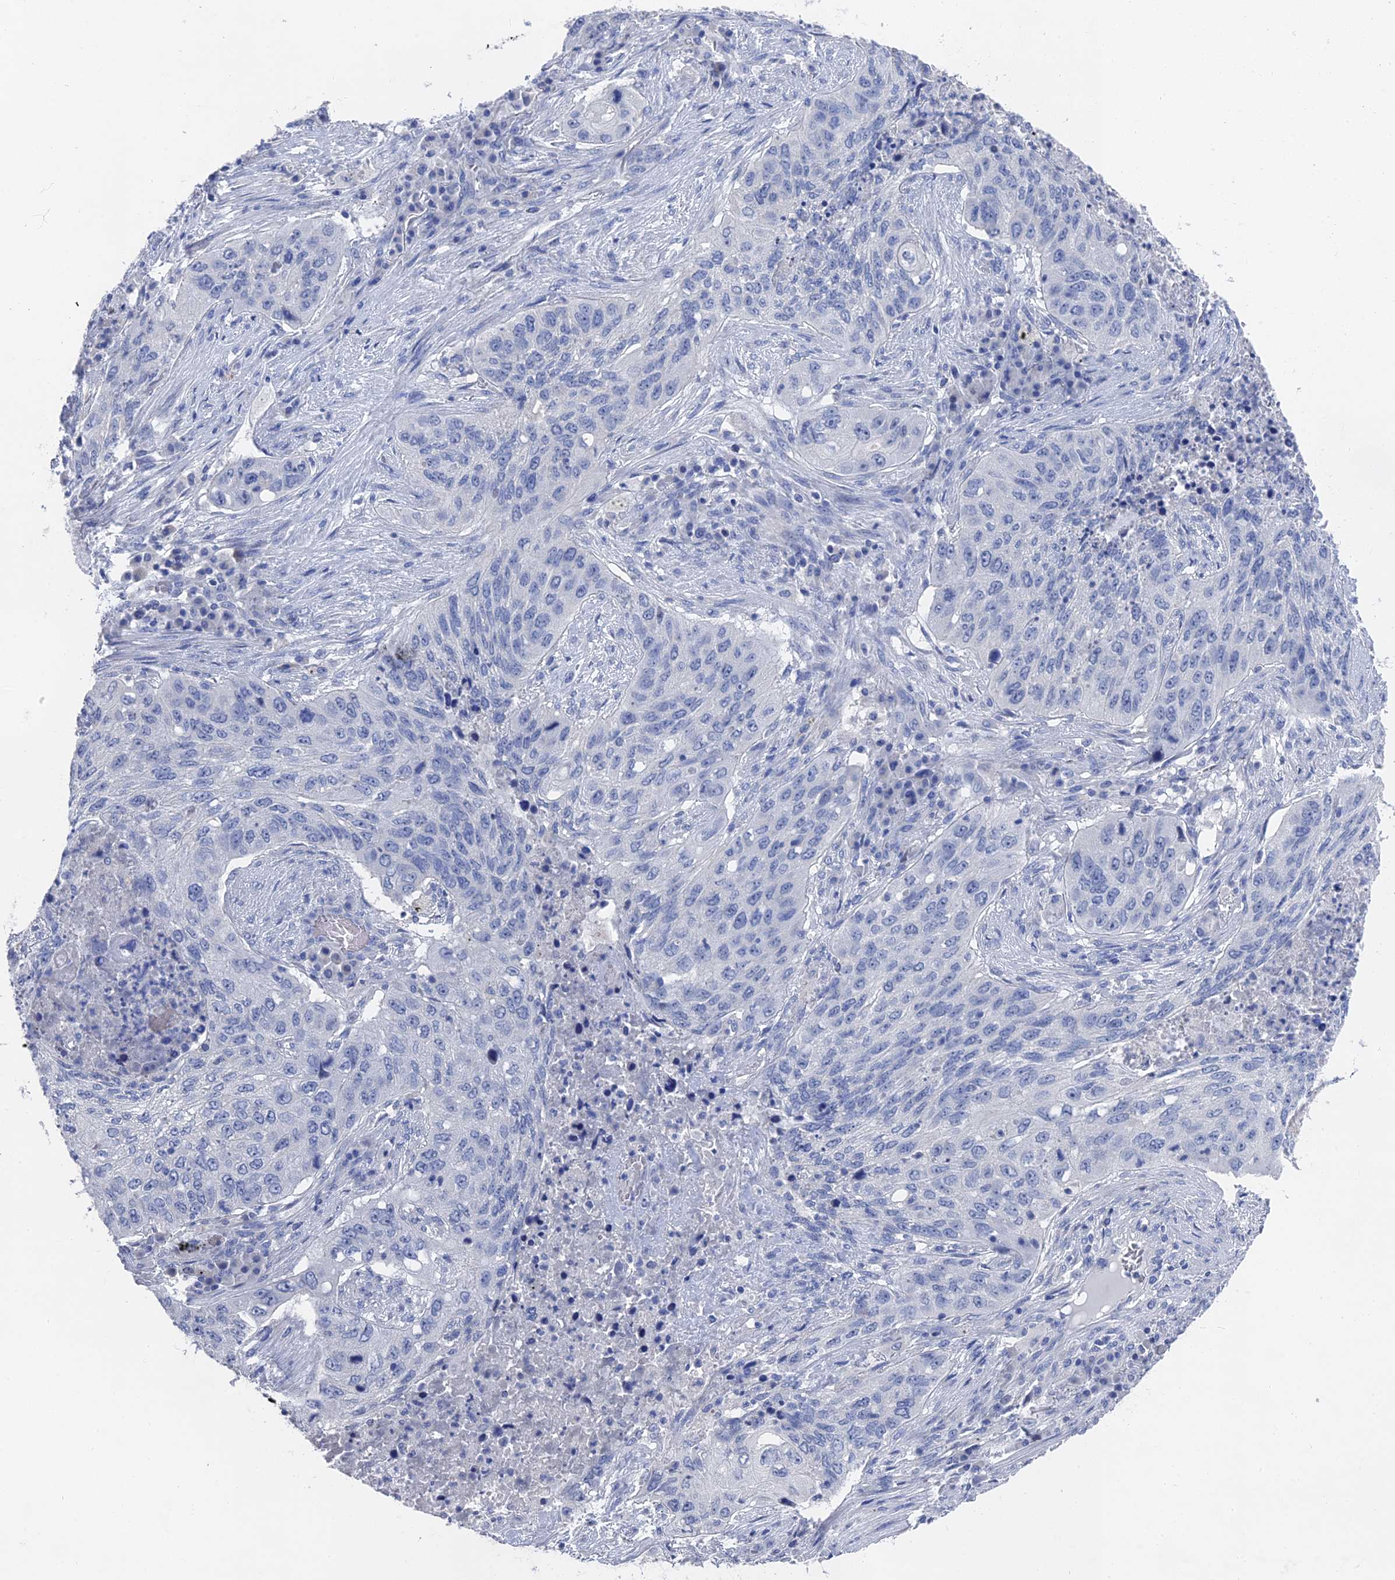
{"staining": {"intensity": "negative", "quantity": "none", "location": "none"}, "tissue": "lung cancer", "cell_type": "Tumor cells", "image_type": "cancer", "snomed": [{"axis": "morphology", "description": "Squamous cell carcinoma, NOS"}, {"axis": "topography", "description": "Lung"}], "caption": "An immunohistochemistry micrograph of lung squamous cell carcinoma is shown. There is no staining in tumor cells of lung squamous cell carcinoma.", "gene": "GFAP", "patient": {"sex": "female", "age": 63}}